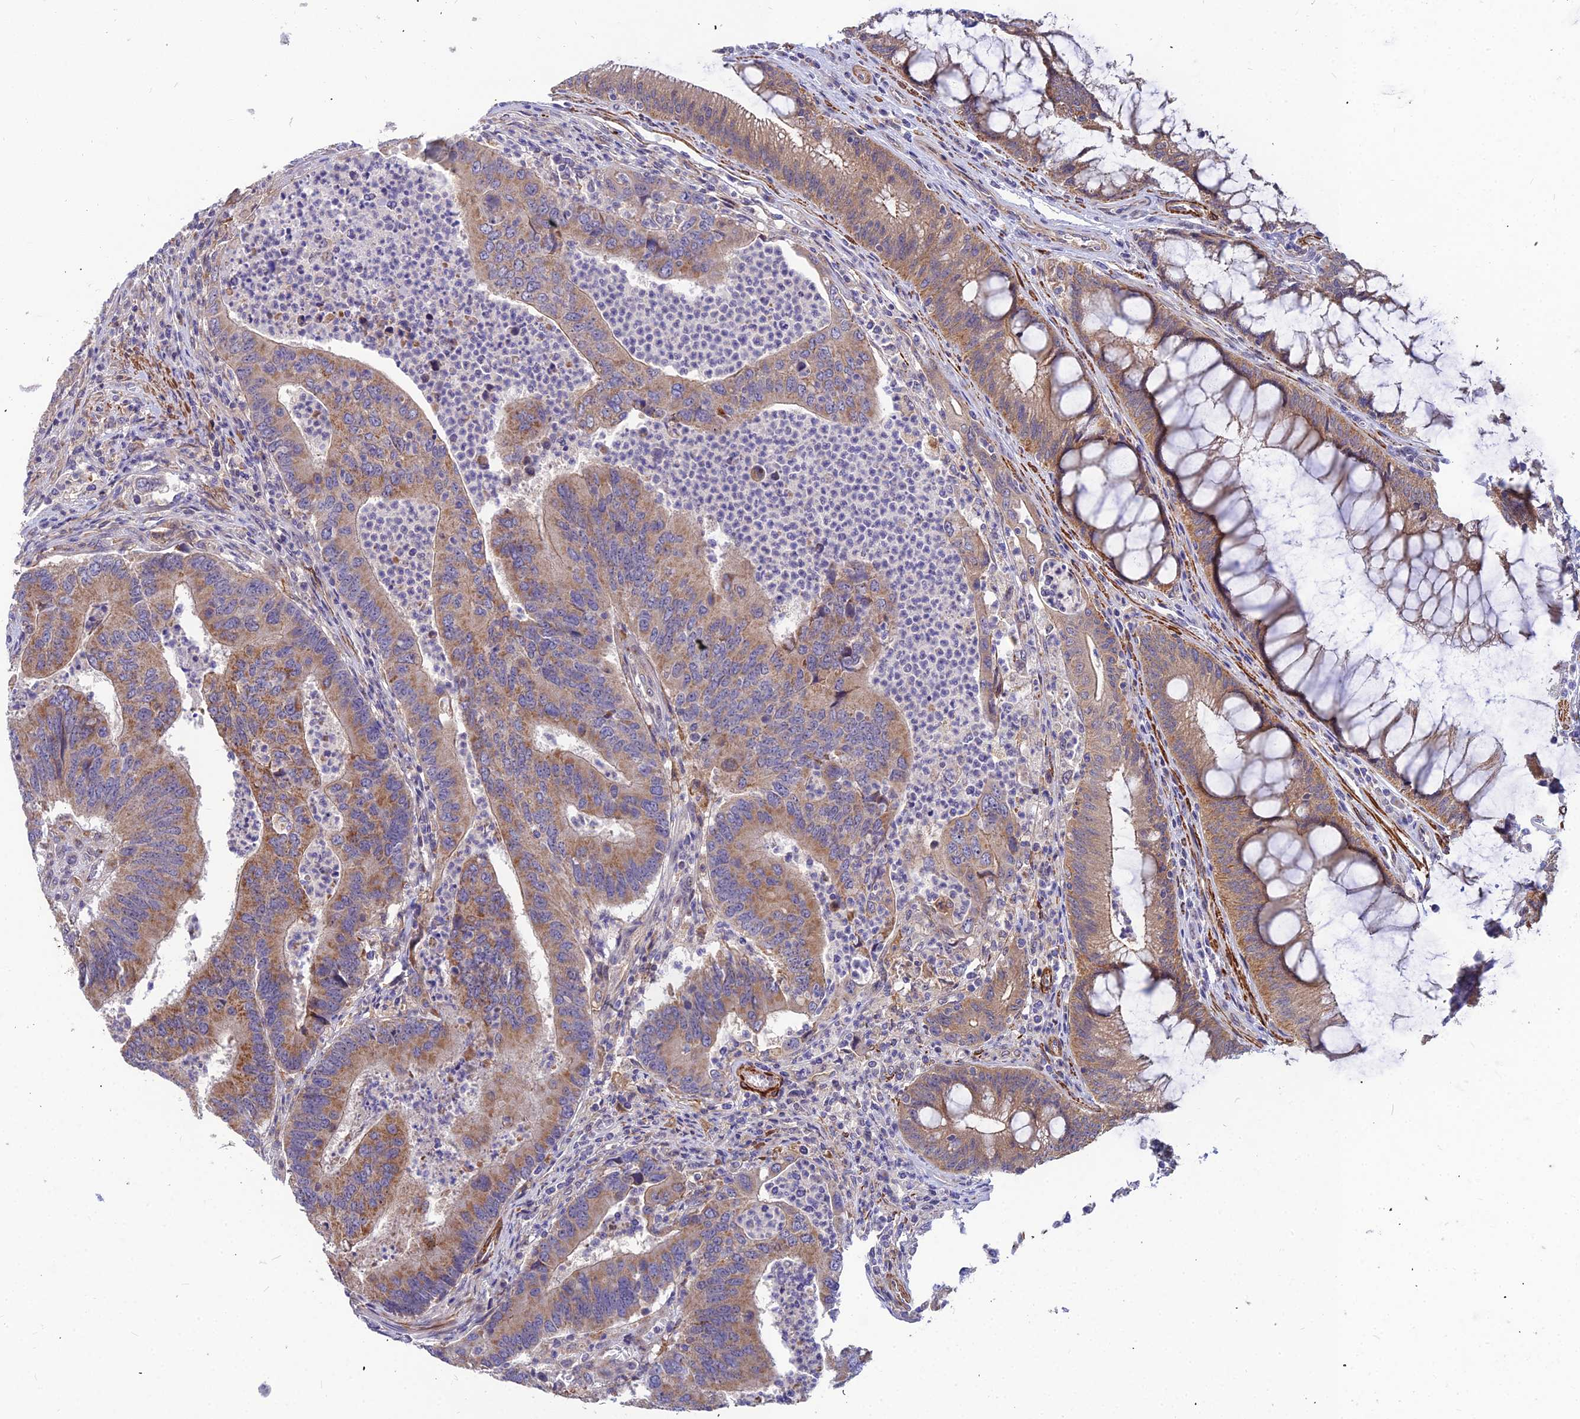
{"staining": {"intensity": "moderate", "quantity": ">75%", "location": "cytoplasmic/membranous"}, "tissue": "colorectal cancer", "cell_type": "Tumor cells", "image_type": "cancer", "snomed": [{"axis": "morphology", "description": "Adenocarcinoma, NOS"}, {"axis": "topography", "description": "Colon"}], "caption": "DAB (3,3'-diaminobenzidine) immunohistochemical staining of adenocarcinoma (colorectal) displays moderate cytoplasmic/membranous protein staining in approximately >75% of tumor cells. The protein of interest is shown in brown color, while the nuclei are stained blue.", "gene": "LEKR1", "patient": {"sex": "female", "age": 67}}